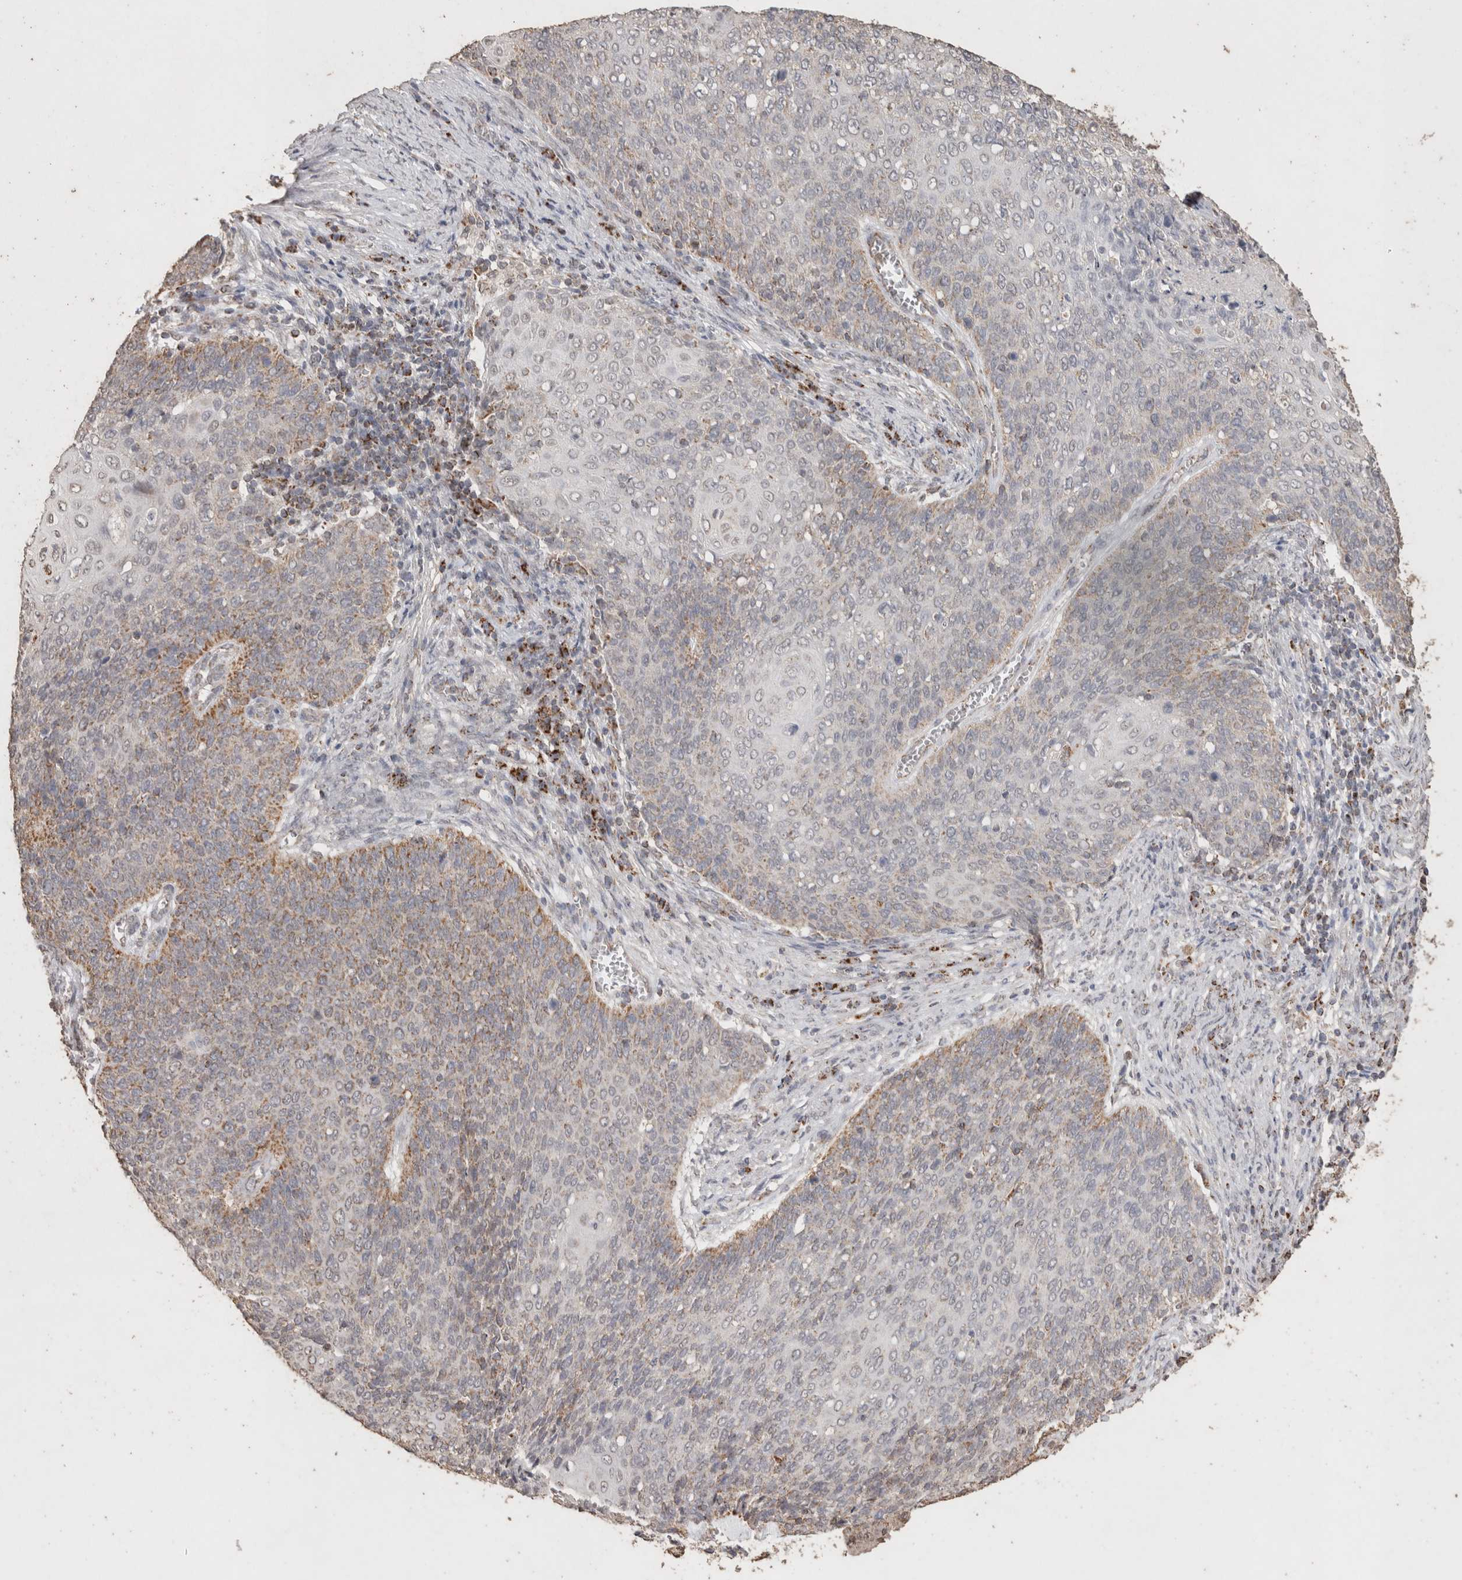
{"staining": {"intensity": "moderate", "quantity": "25%-75%", "location": "cytoplasmic/membranous"}, "tissue": "cervical cancer", "cell_type": "Tumor cells", "image_type": "cancer", "snomed": [{"axis": "morphology", "description": "Squamous cell carcinoma, NOS"}, {"axis": "topography", "description": "Cervix"}], "caption": "Immunohistochemistry histopathology image of human cervical cancer stained for a protein (brown), which exhibits medium levels of moderate cytoplasmic/membranous positivity in about 25%-75% of tumor cells.", "gene": "ACADM", "patient": {"sex": "female", "age": 39}}